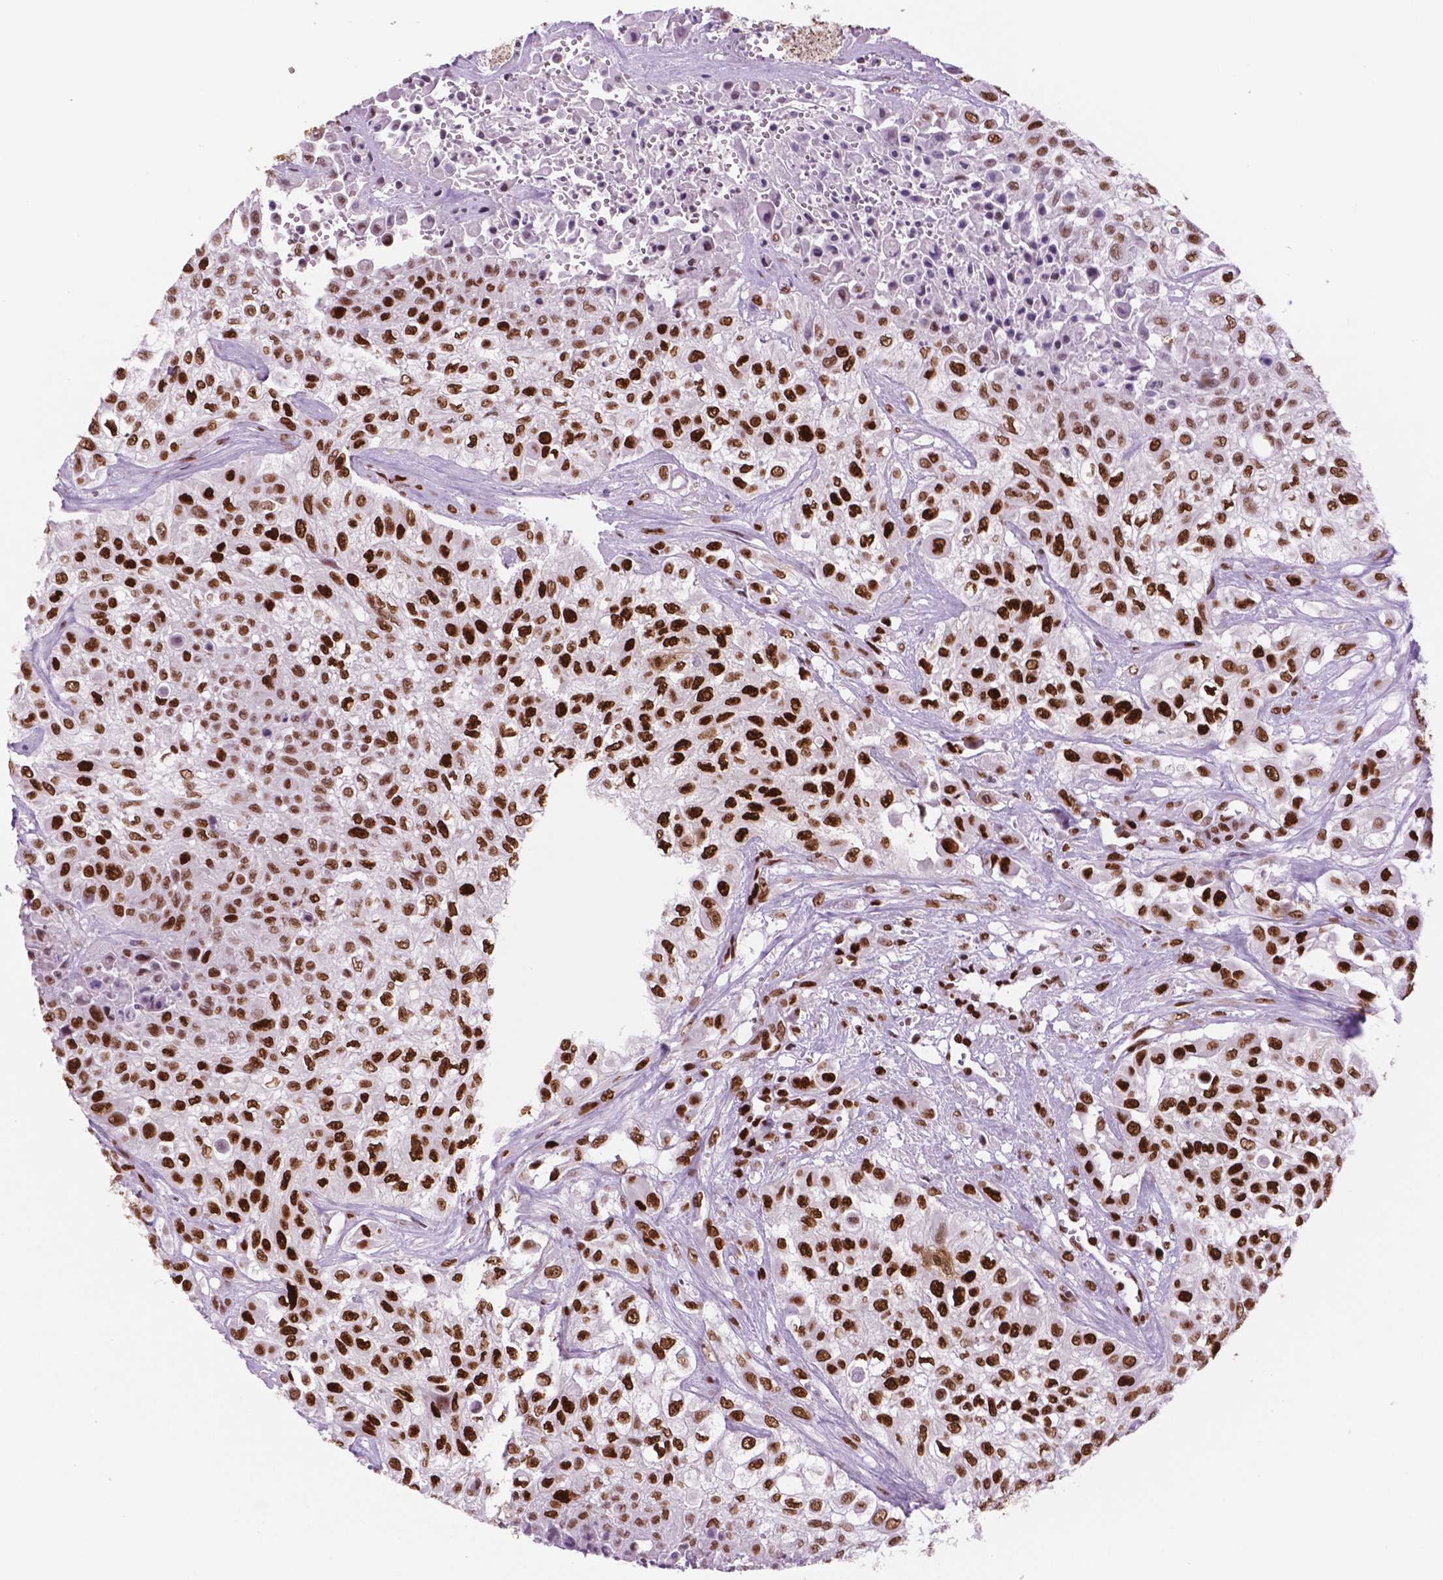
{"staining": {"intensity": "strong", "quantity": ">75%", "location": "nuclear"}, "tissue": "urothelial cancer", "cell_type": "Tumor cells", "image_type": "cancer", "snomed": [{"axis": "morphology", "description": "Urothelial carcinoma, High grade"}, {"axis": "topography", "description": "Urinary bladder"}], "caption": "A brown stain shows strong nuclear expression of a protein in human urothelial carcinoma (high-grade) tumor cells. Immunohistochemistry stains the protein of interest in brown and the nuclei are stained blue.", "gene": "MSH6", "patient": {"sex": "male", "age": 57}}